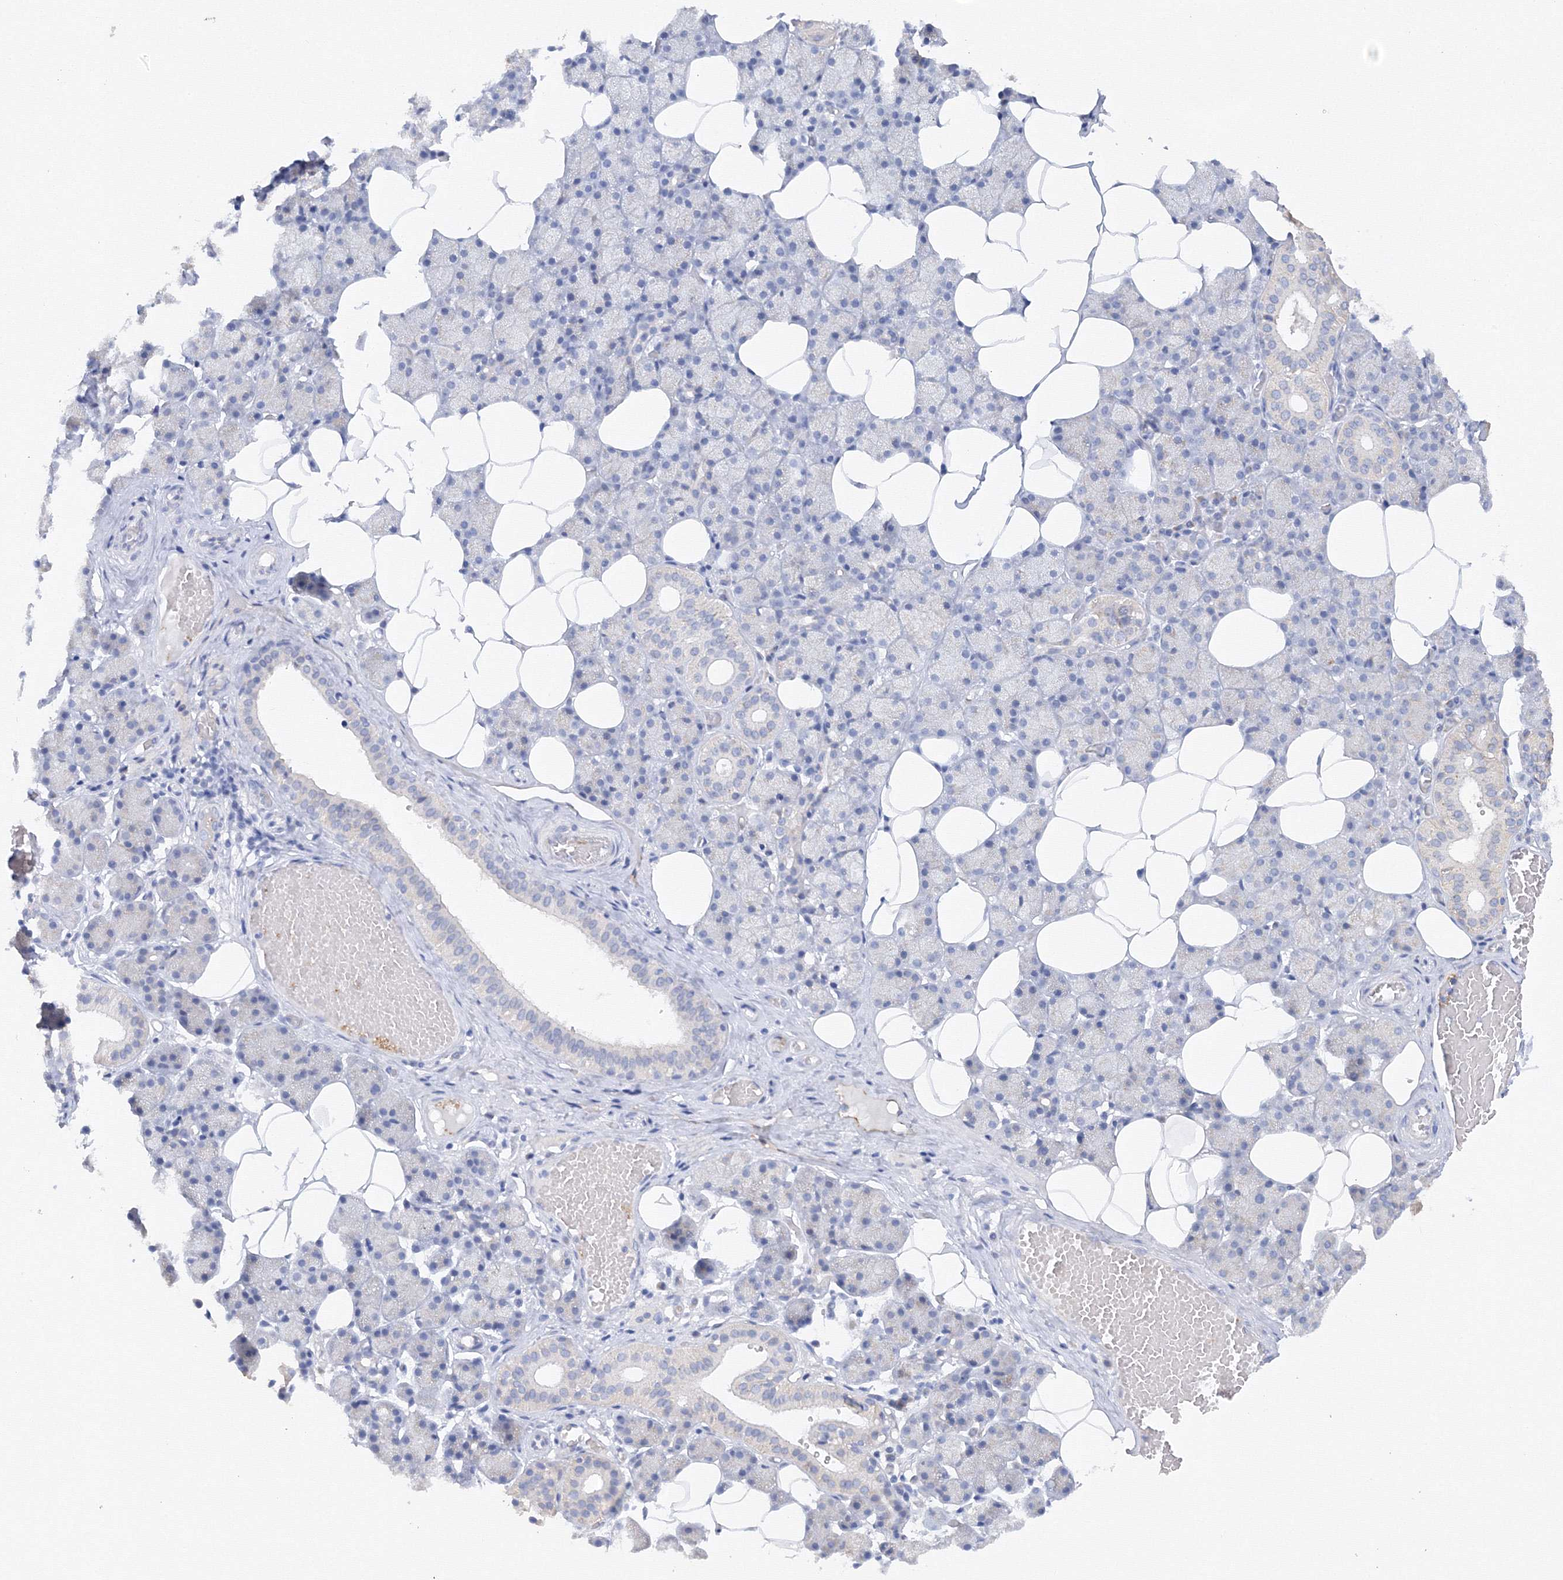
{"staining": {"intensity": "negative", "quantity": "none", "location": "none"}, "tissue": "salivary gland", "cell_type": "Glandular cells", "image_type": "normal", "snomed": [{"axis": "morphology", "description": "Normal tissue, NOS"}, {"axis": "topography", "description": "Salivary gland"}], "caption": "IHC photomicrograph of unremarkable human salivary gland stained for a protein (brown), which exhibits no expression in glandular cells.", "gene": "TAMM41", "patient": {"sex": "female", "age": 33}}